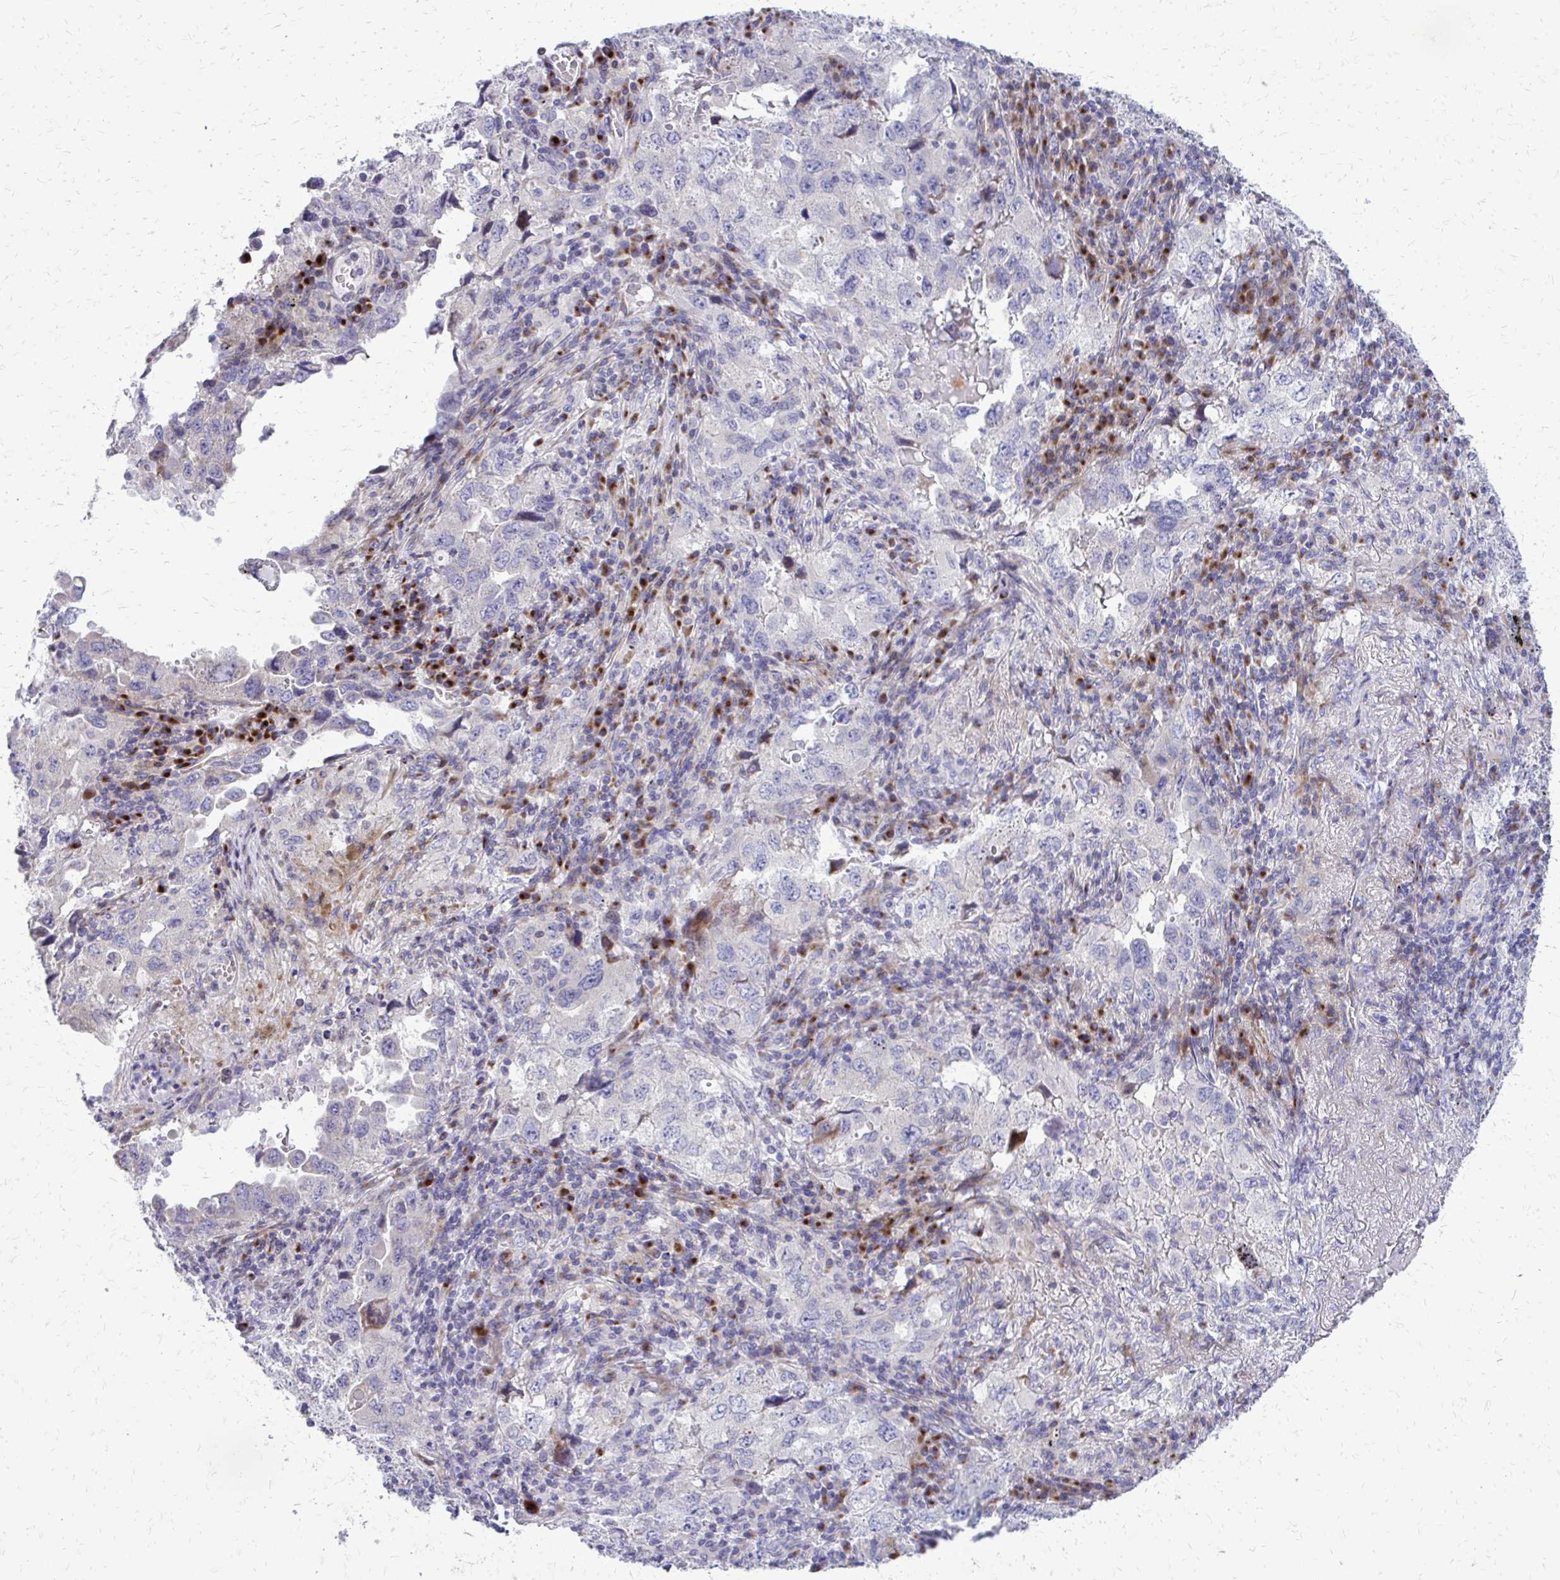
{"staining": {"intensity": "negative", "quantity": "none", "location": "none"}, "tissue": "lung cancer", "cell_type": "Tumor cells", "image_type": "cancer", "snomed": [{"axis": "morphology", "description": "Adenocarcinoma, NOS"}, {"axis": "topography", "description": "Lung"}], "caption": "Protein analysis of lung adenocarcinoma exhibits no significant staining in tumor cells.", "gene": "FUNDC2", "patient": {"sex": "female", "age": 57}}